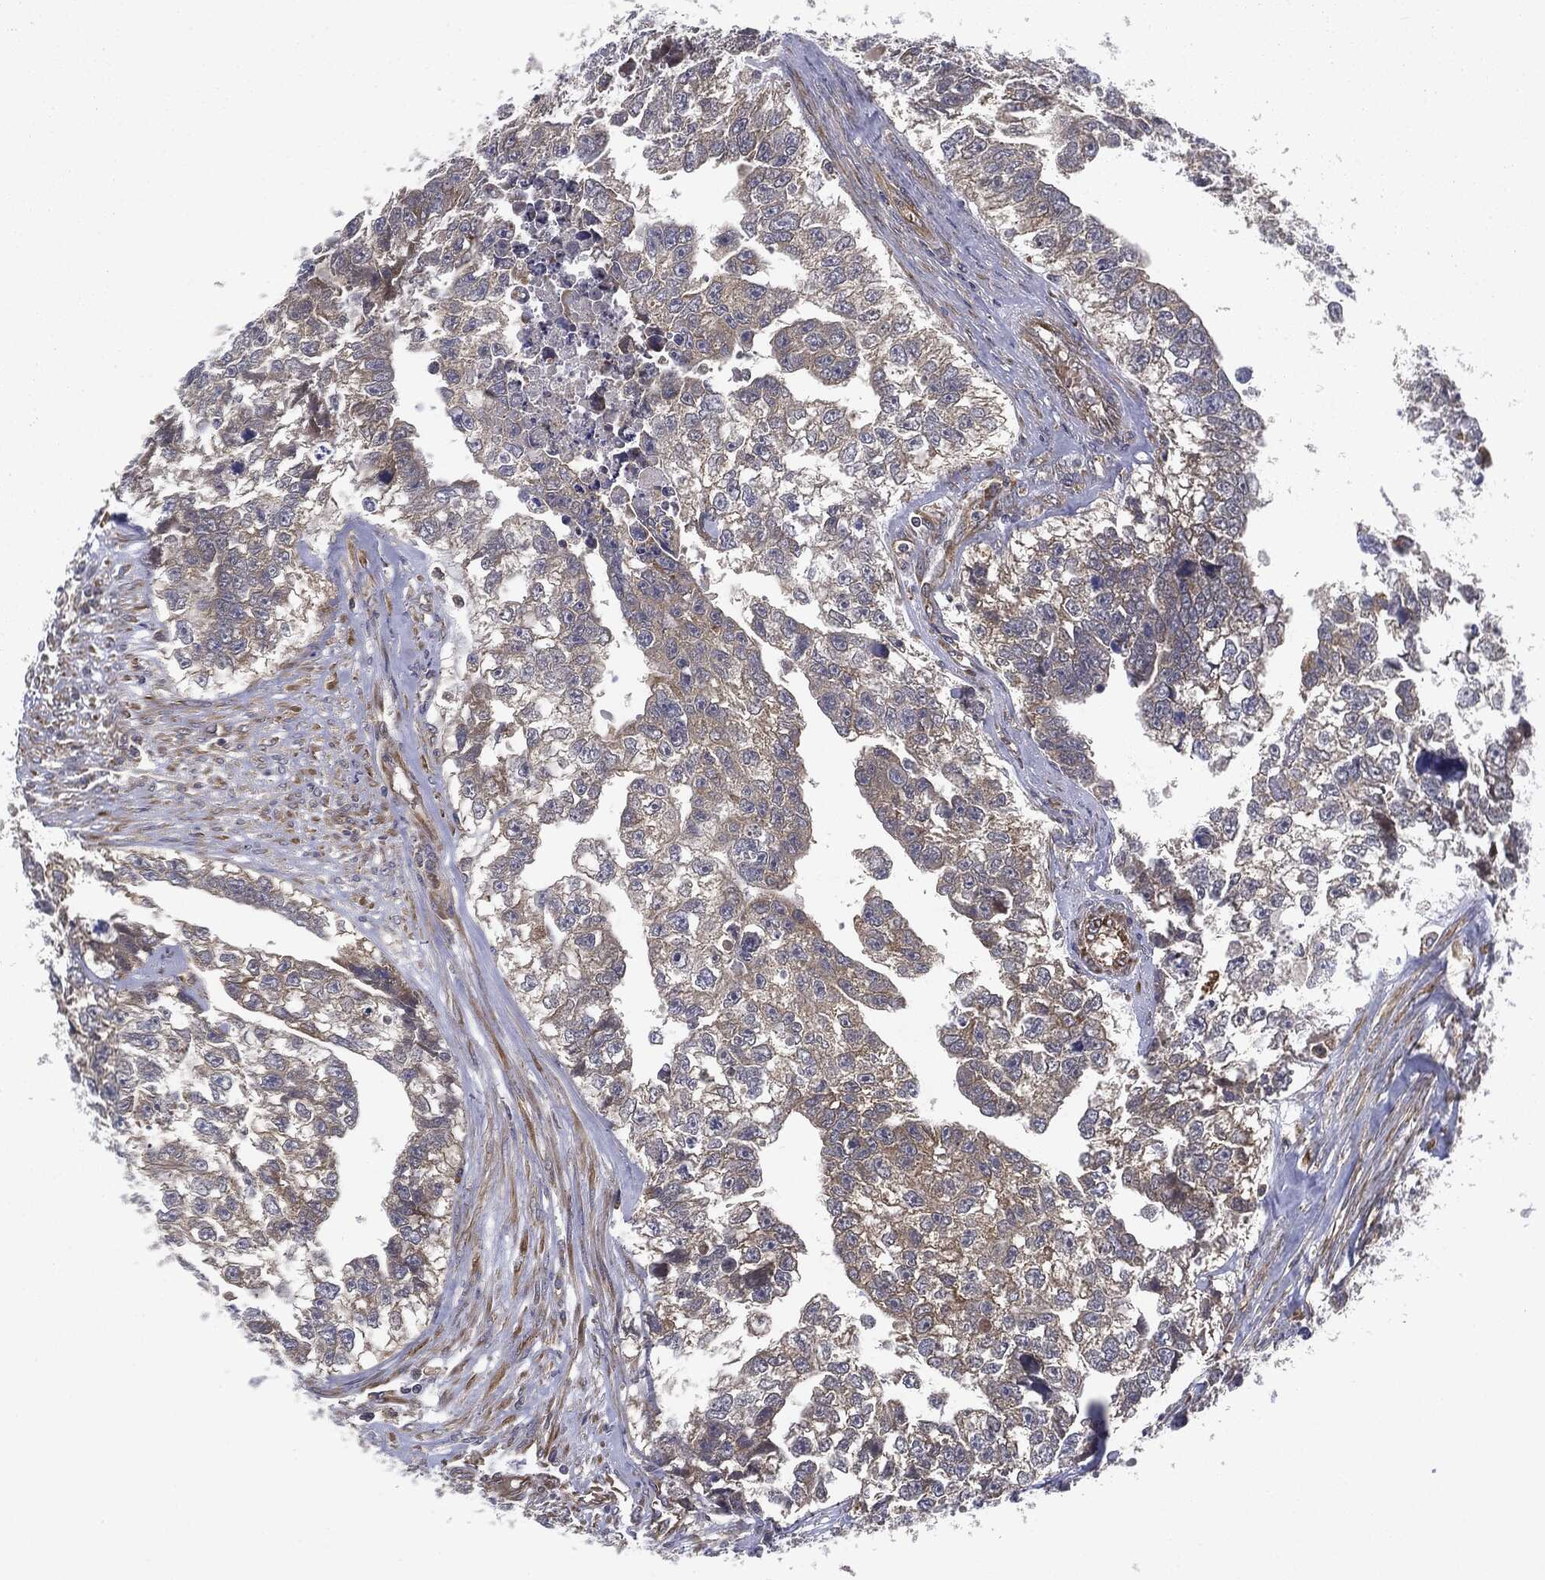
{"staining": {"intensity": "negative", "quantity": "none", "location": "none"}, "tissue": "testis cancer", "cell_type": "Tumor cells", "image_type": "cancer", "snomed": [{"axis": "morphology", "description": "Carcinoma, Embryonal, NOS"}, {"axis": "morphology", "description": "Teratoma, malignant, NOS"}, {"axis": "topography", "description": "Testis"}], "caption": "An image of testis cancer (embryonal carcinoma) stained for a protein displays no brown staining in tumor cells.", "gene": "EIF2AK2", "patient": {"sex": "male", "age": 44}}